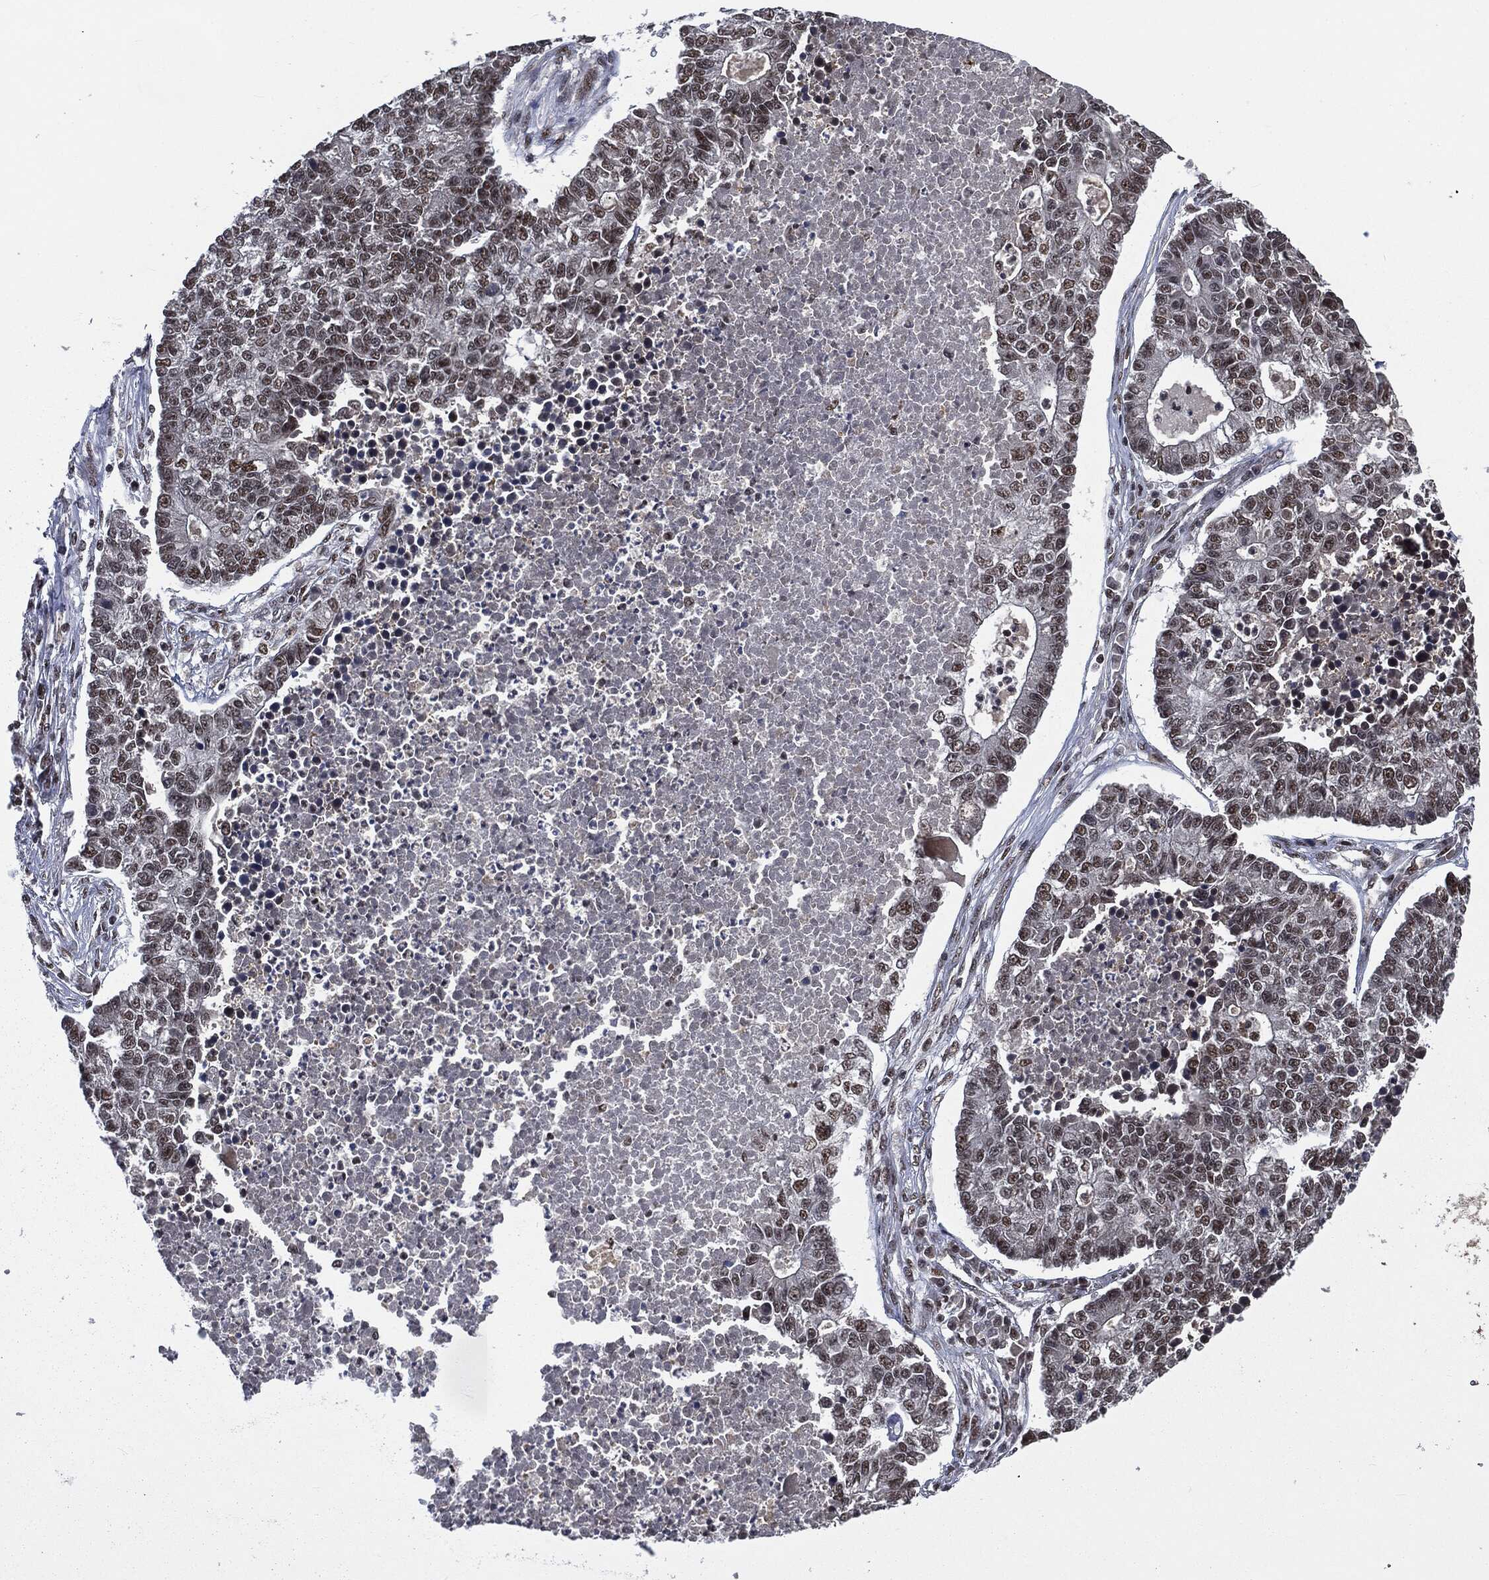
{"staining": {"intensity": "moderate", "quantity": ">75%", "location": "nuclear"}, "tissue": "lung cancer", "cell_type": "Tumor cells", "image_type": "cancer", "snomed": [{"axis": "morphology", "description": "Adenocarcinoma, NOS"}, {"axis": "topography", "description": "Lung"}], "caption": "Protein expression analysis of lung cancer (adenocarcinoma) demonstrates moderate nuclear expression in approximately >75% of tumor cells.", "gene": "DPH2", "patient": {"sex": "male", "age": 57}}